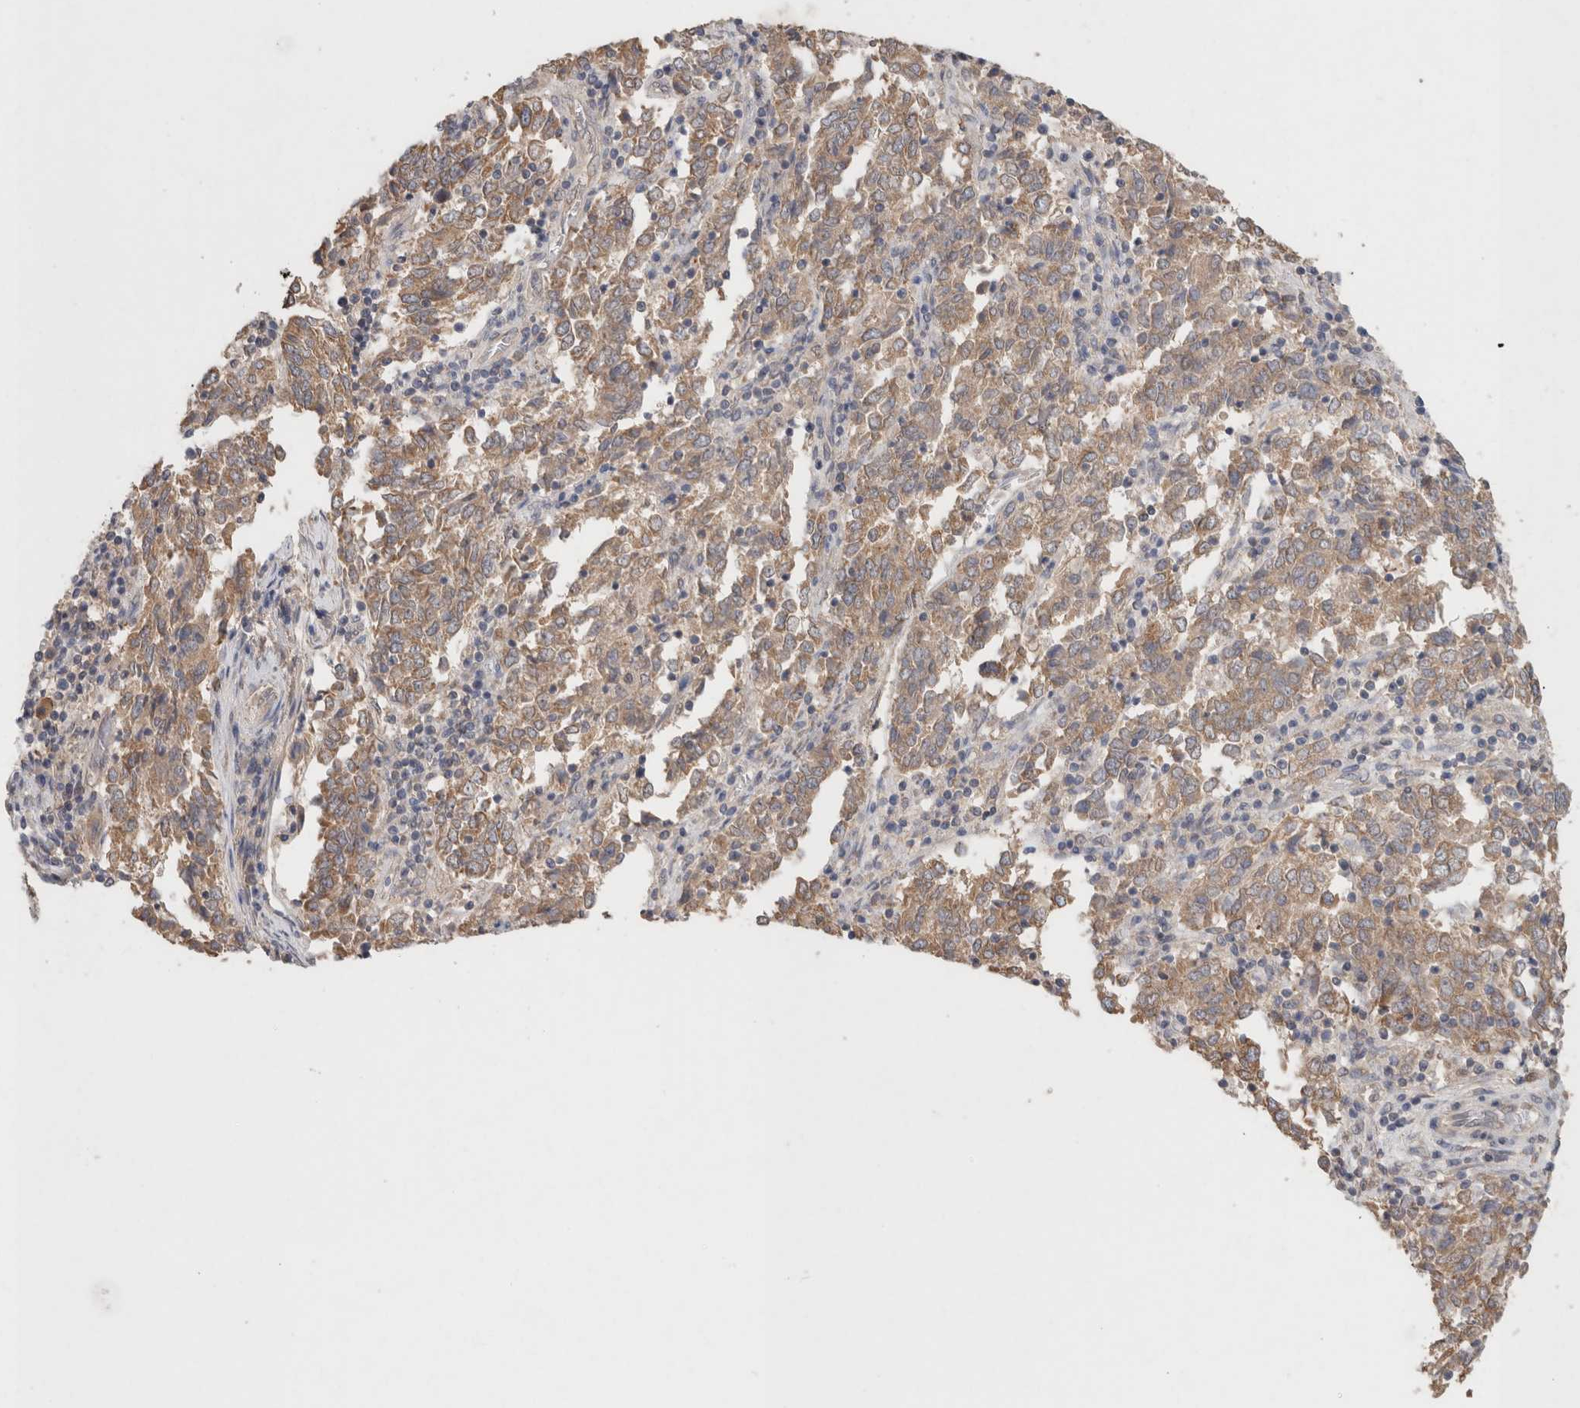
{"staining": {"intensity": "moderate", "quantity": ">75%", "location": "cytoplasmic/membranous"}, "tissue": "endometrial cancer", "cell_type": "Tumor cells", "image_type": "cancer", "snomed": [{"axis": "morphology", "description": "Adenocarcinoma, NOS"}, {"axis": "topography", "description": "Endometrium"}], "caption": "DAB (3,3'-diaminobenzidine) immunohistochemical staining of adenocarcinoma (endometrial) exhibits moderate cytoplasmic/membranous protein expression in about >75% of tumor cells. Nuclei are stained in blue.", "gene": "RAB14", "patient": {"sex": "female", "age": 80}}